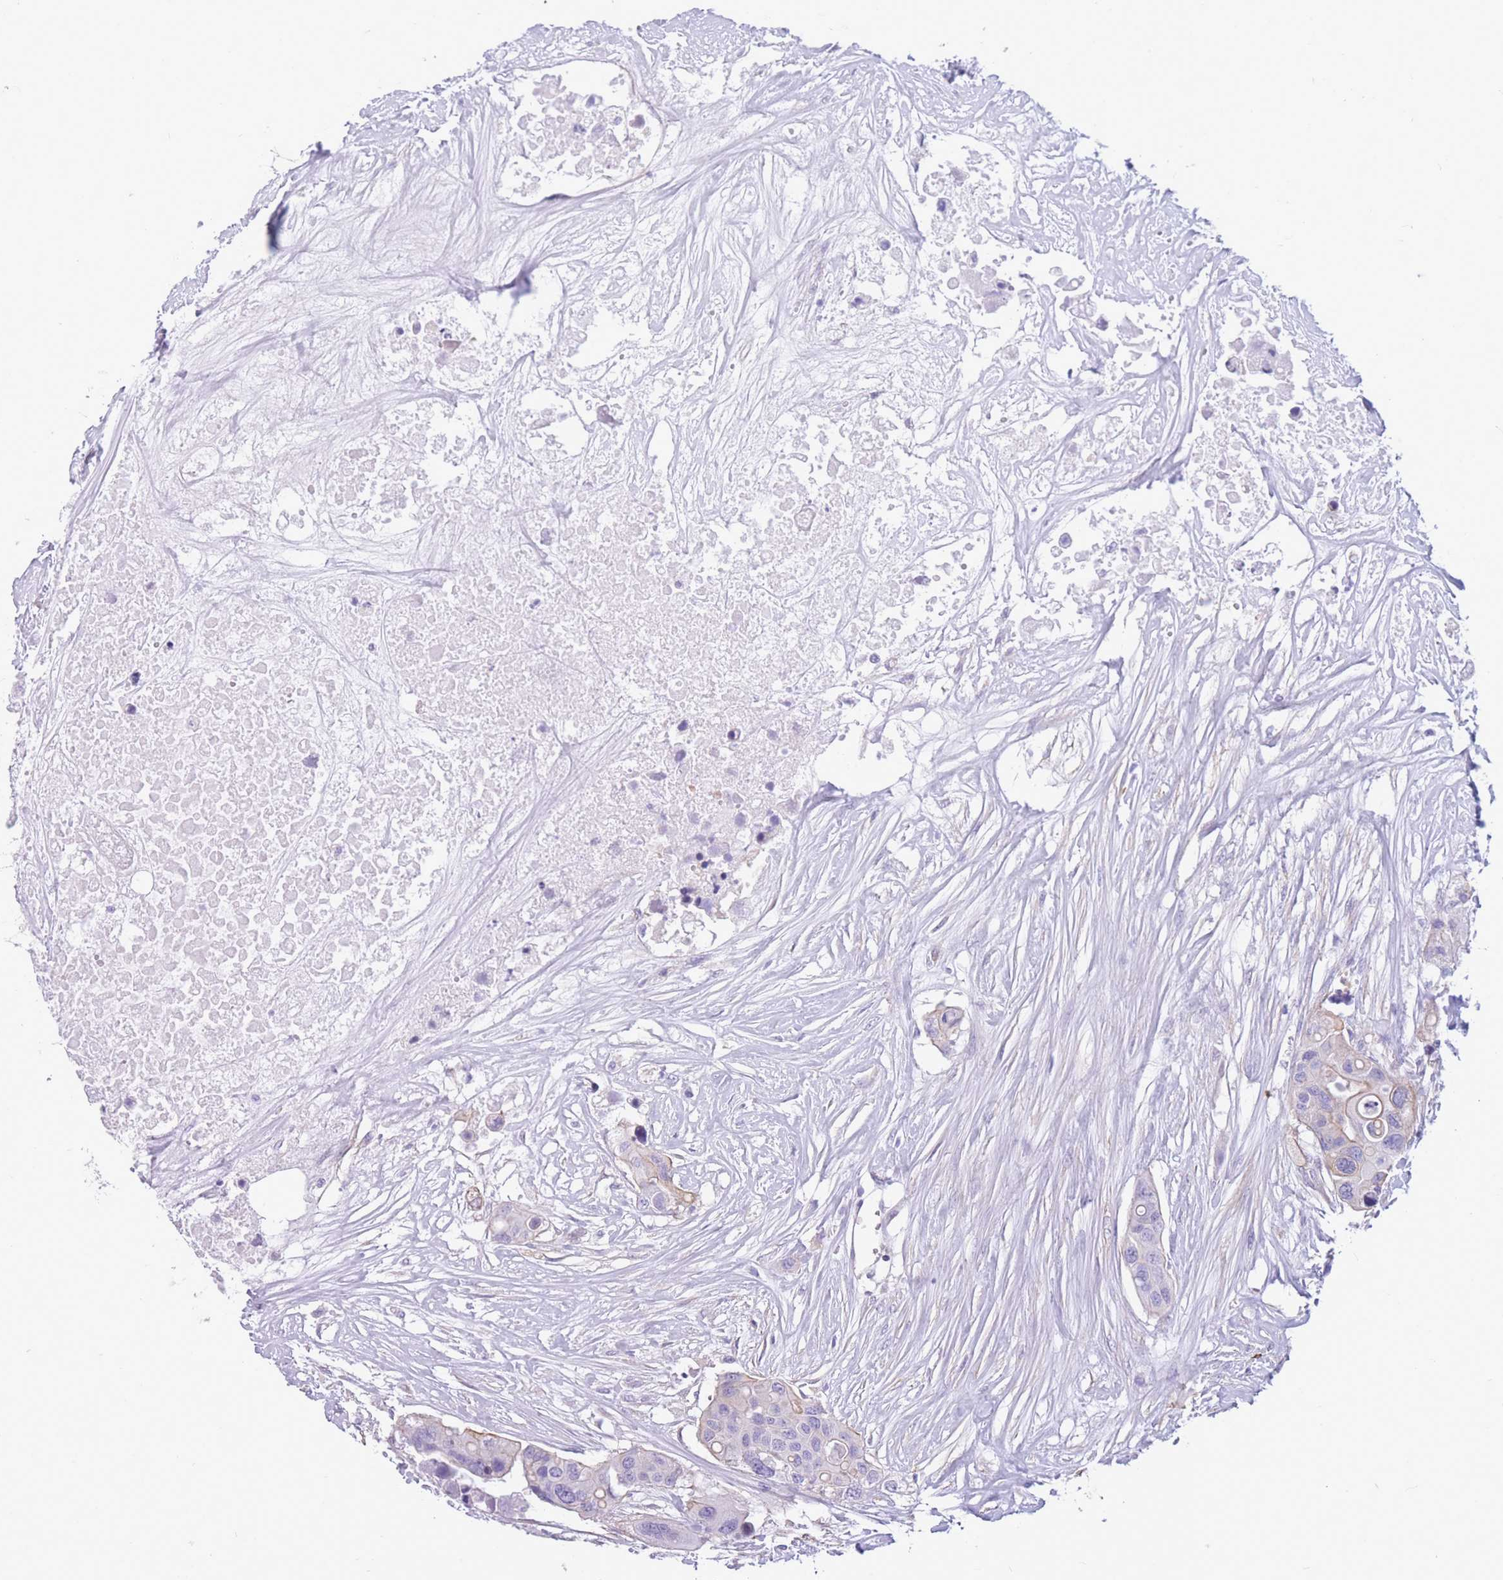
{"staining": {"intensity": "negative", "quantity": "none", "location": "none"}, "tissue": "colorectal cancer", "cell_type": "Tumor cells", "image_type": "cancer", "snomed": [{"axis": "morphology", "description": "Adenocarcinoma, NOS"}, {"axis": "topography", "description": "Colon"}], "caption": "Immunohistochemistry (IHC) image of colorectal cancer stained for a protein (brown), which shows no staining in tumor cells. Nuclei are stained in blue.", "gene": "ZNF311", "patient": {"sex": "male", "age": 77}}